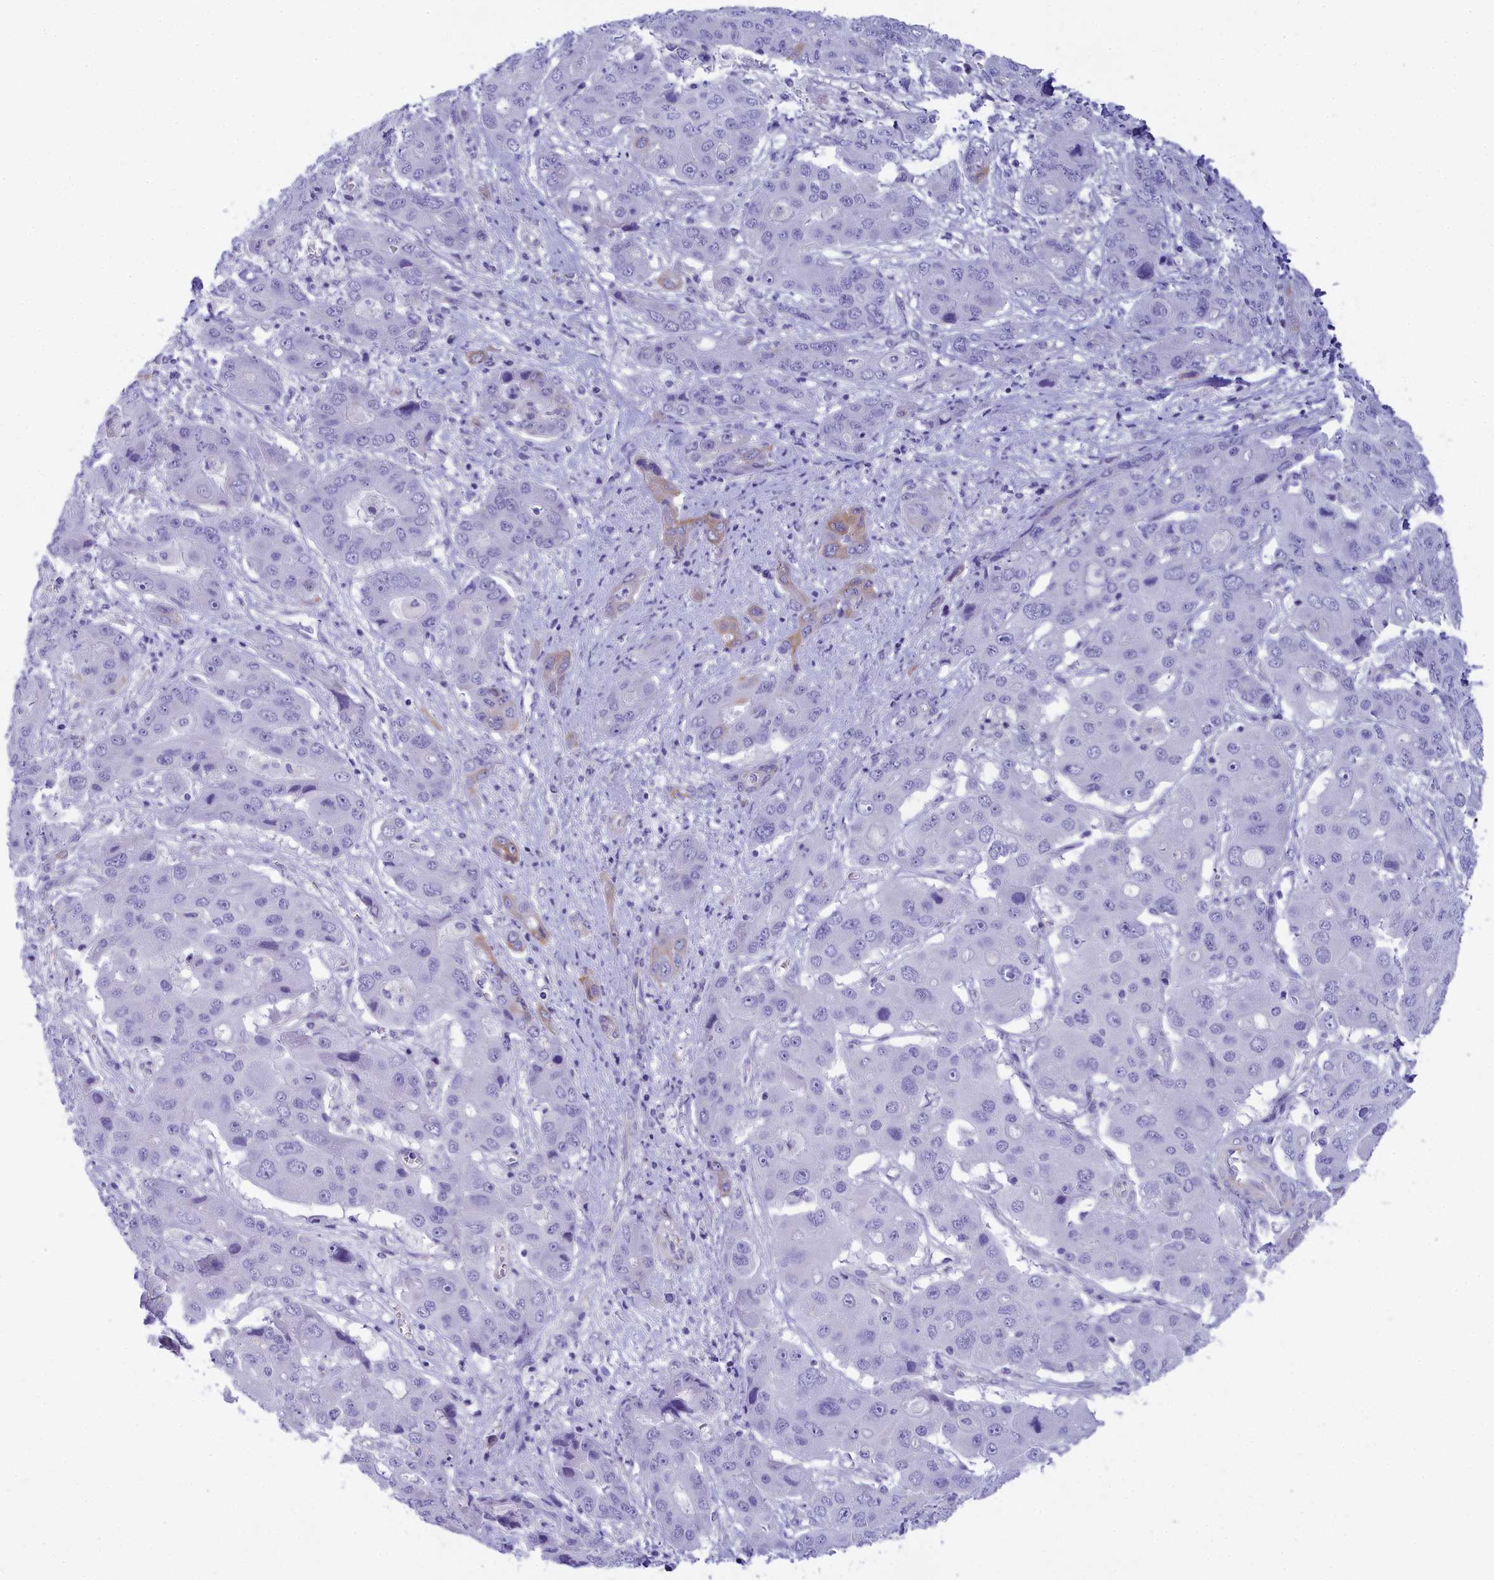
{"staining": {"intensity": "negative", "quantity": "none", "location": "none"}, "tissue": "liver cancer", "cell_type": "Tumor cells", "image_type": "cancer", "snomed": [{"axis": "morphology", "description": "Cholangiocarcinoma"}, {"axis": "topography", "description": "Liver"}], "caption": "Immunohistochemical staining of human liver cholangiocarcinoma demonstrates no significant positivity in tumor cells. (DAB IHC, high magnification).", "gene": "TACSTD2", "patient": {"sex": "male", "age": 67}}